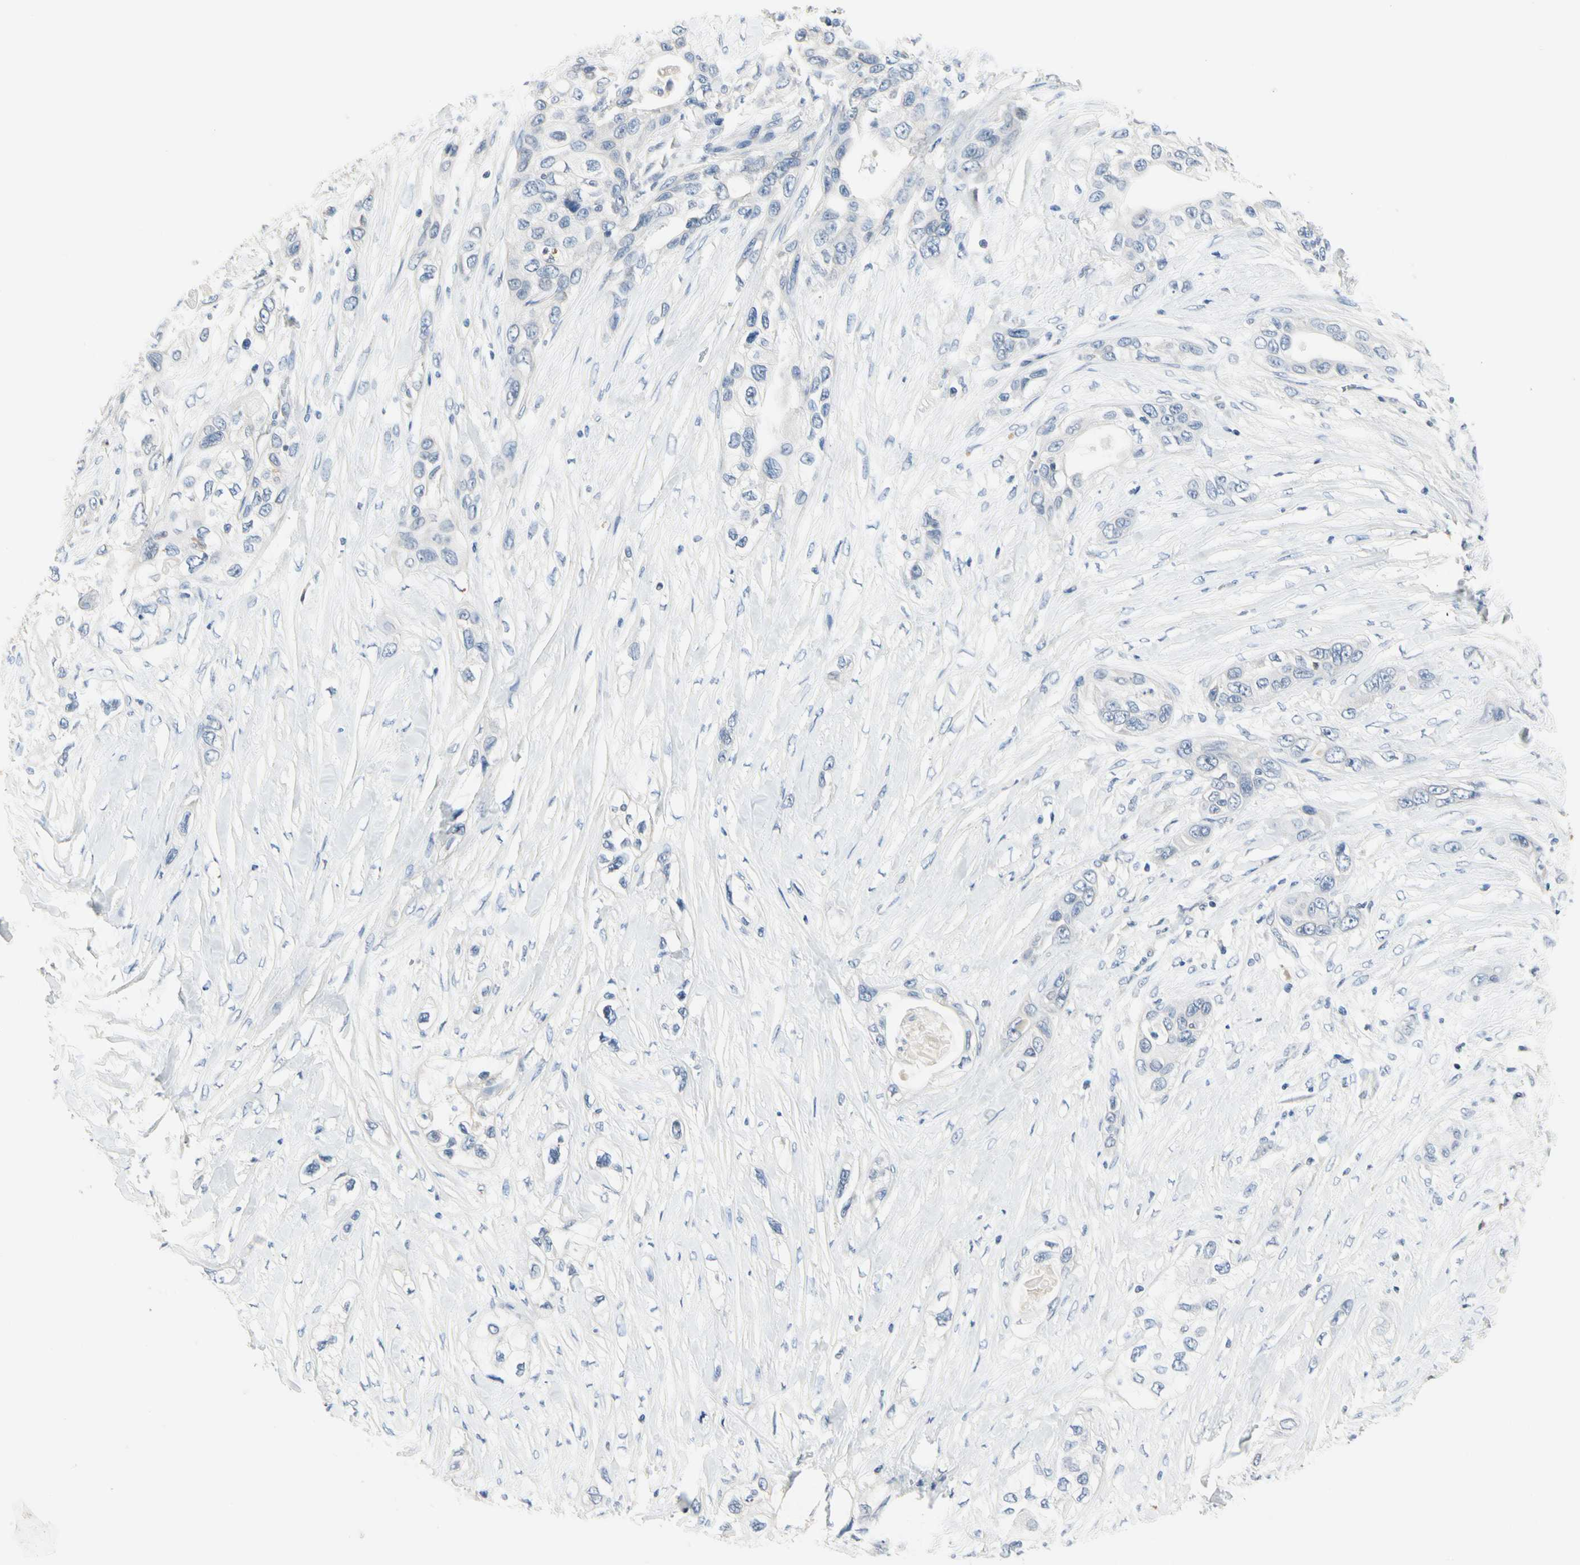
{"staining": {"intensity": "negative", "quantity": "none", "location": "none"}, "tissue": "pancreatic cancer", "cell_type": "Tumor cells", "image_type": "cancer", "snomed": [{"axis": "morphology", "description": "Adenocarcinoma, NOS"}, {"axis": "topography", "description": "Pancreas"}], "caption": "This is an IHC histopathology image of pancreatic cancer. There is no staining in tumor cells.", "gene": "ECRG4", "patient": {"sex": "female", "age": 70}}